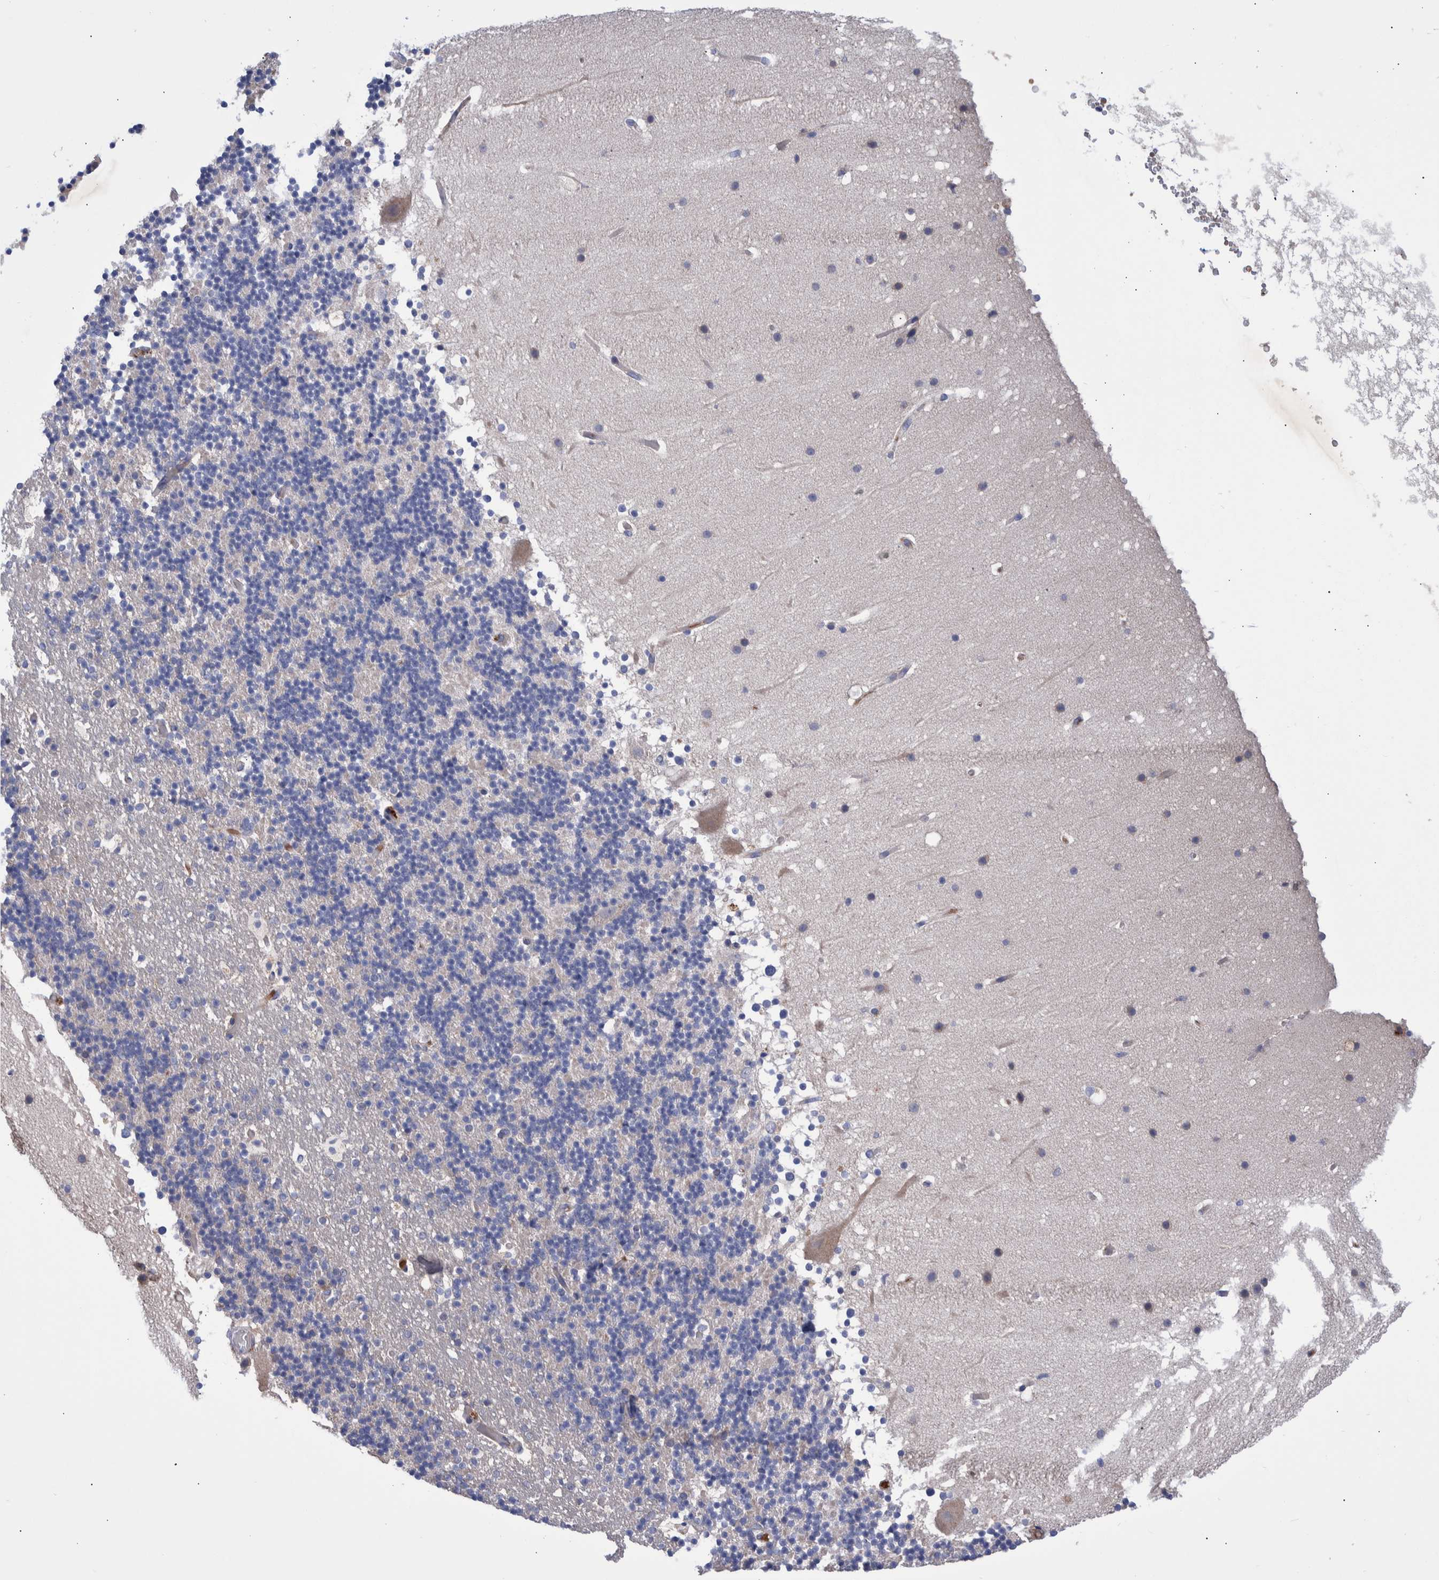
{"staining": {"intensity": "negative", "quantity": "none", "location": "none"}, "tissue": "cerebellum", "cell_type": "Cells in granular layer", "image_type": "normal", "snomed": [{"axis": "morphology", "description": "Normal tissue, NOS"}, {"axis": "topography", "description": "Cerebellum"}], "caption": "Cells in granular layer show no significant protein positivity in unremarkable cerebellum.", "gene": "DLL4", "patient": {"sex": "male", "age": 57}}